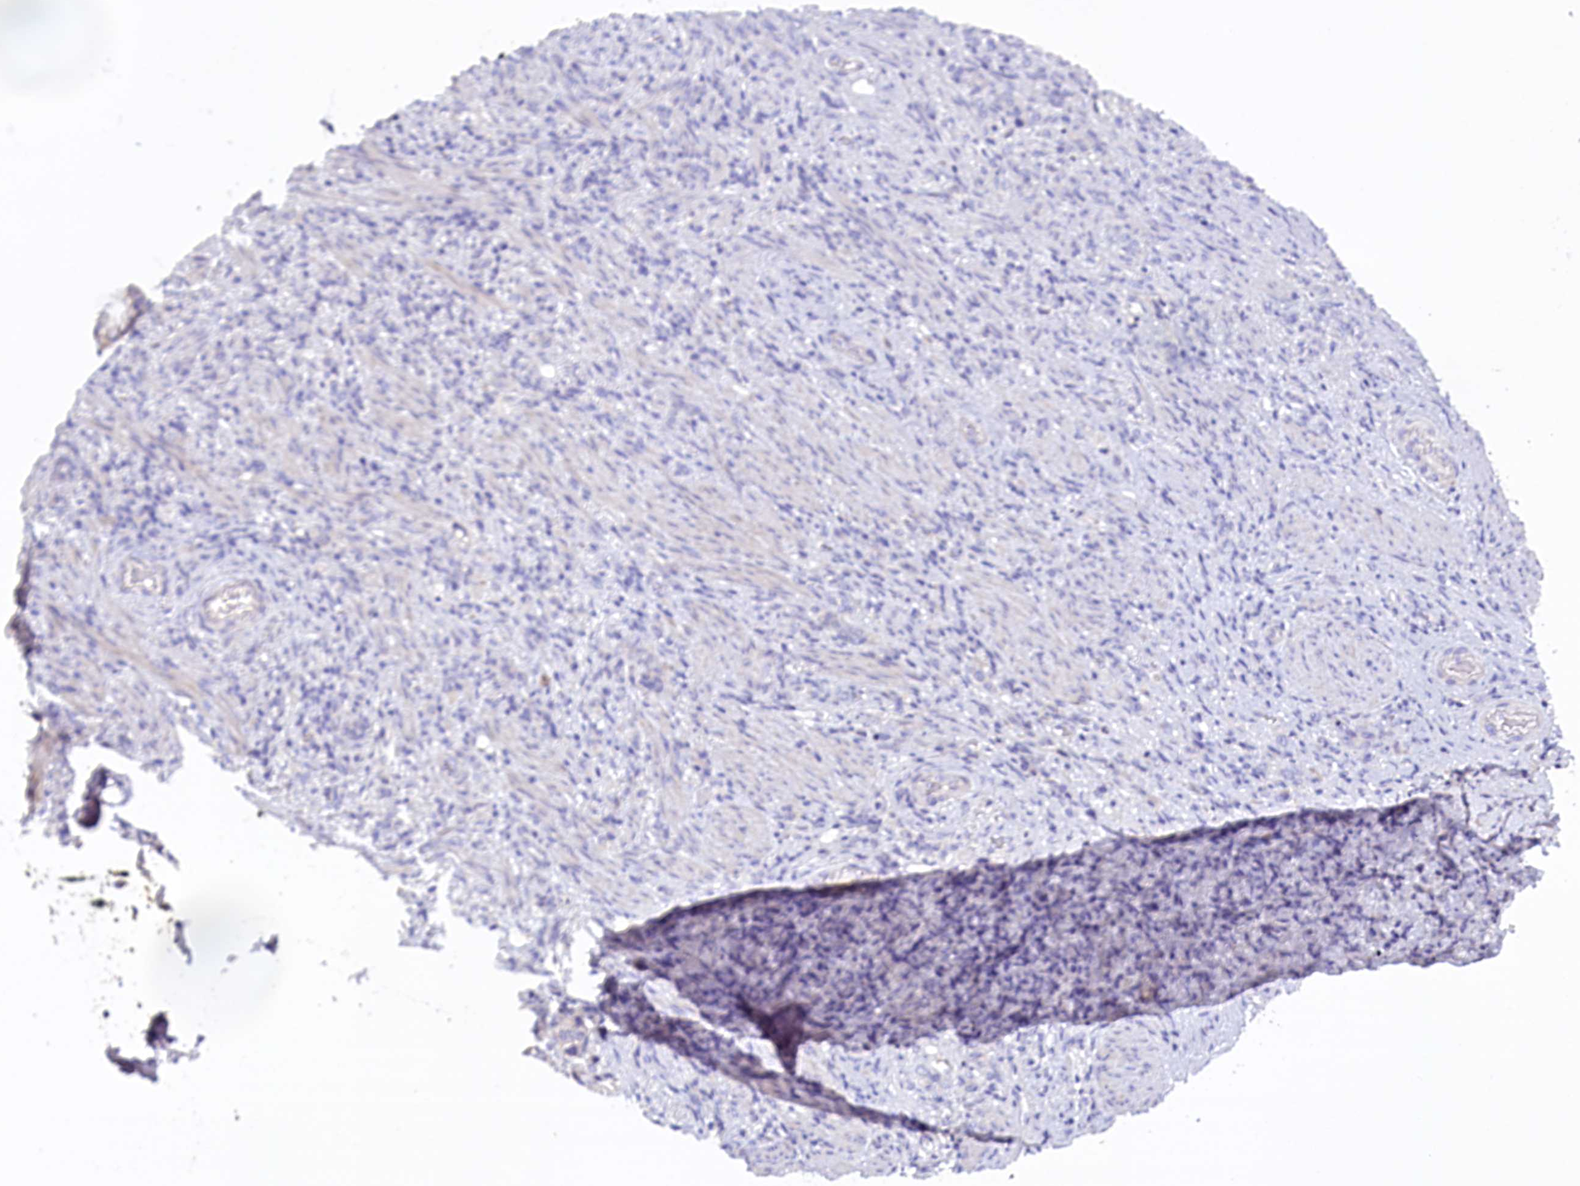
{"staining": {"intensity": "negative", "quantity": "none", "location": "none"}, "tissue": "stomach cancer", "cell_type": "Tumor cells", "image_type": "cancer", "snomed": [{"axis": "morphology", "description": "Adenocarcinoma, NOS"}, {"axis": "topography", "description": "Stomach"}], "caption": "High power microscopy micrograph of an immunohistochemistry photomicrograph of adenocarcinoma (stomach), revealing no significant staining in tumor cells.", "gene": "RTTN", "patient": {"sex": "female", "age": 79}}